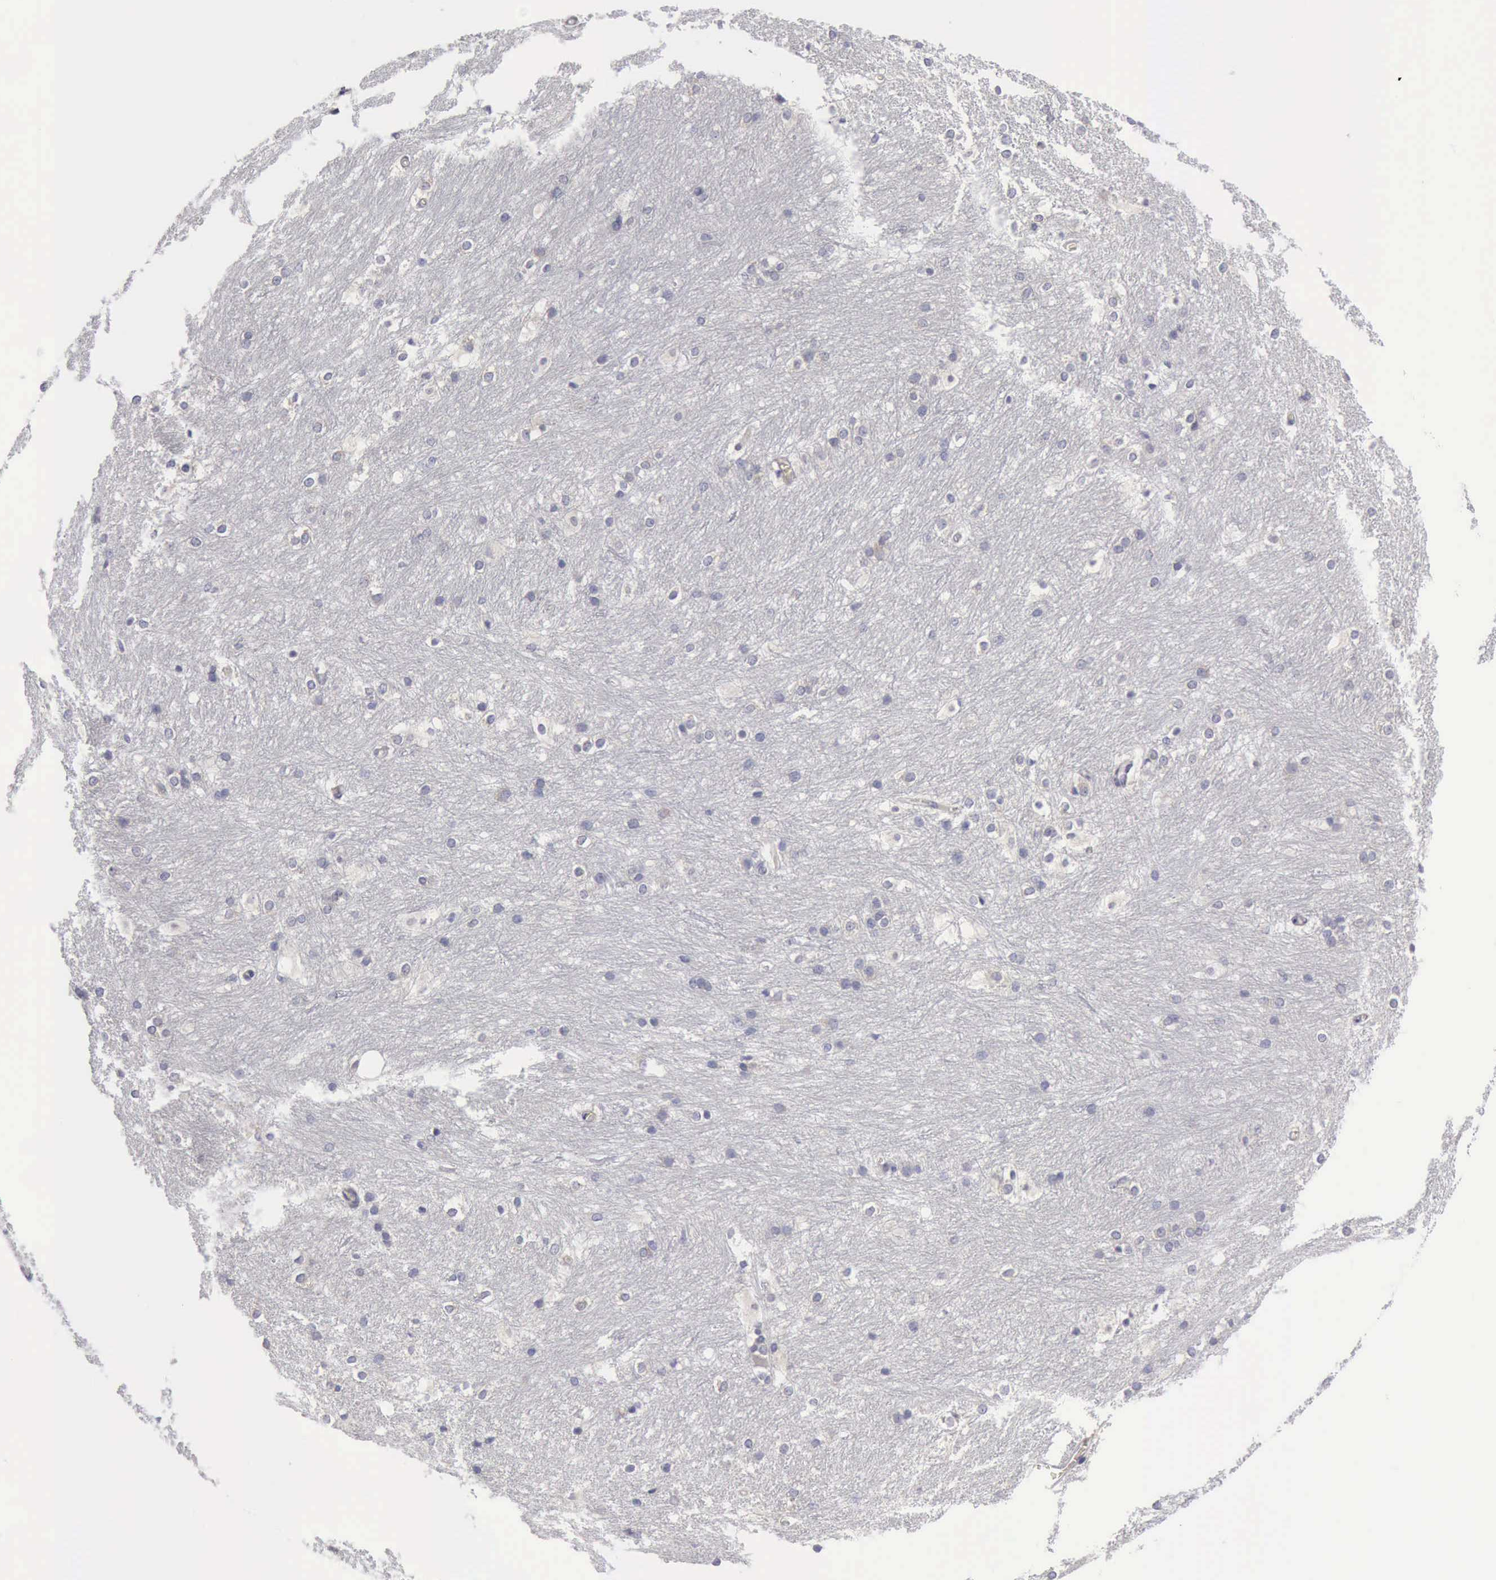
{"staining": {"intensity": "negative", "quantity": "none", "location": "none"}, "tissue": "caudate", "cell_type": "Glial cells", "image_type": "normal", "snomed": [{"axis": "morphology", "description": "Normal tissue, NOS"}, {"axis": "topography", "description": "Lateral ventricle wall"}], "caption": "The IHC micrograph has no significant expression in glial cells of caudate. The staining was performed using DAB to visualize the protein expression in brown, while the nuclei were stained in blue with hematoxylin (Magnification: 20x).", "gene": "TXLNG", "patient": {"sex": "female", "age": 19}}